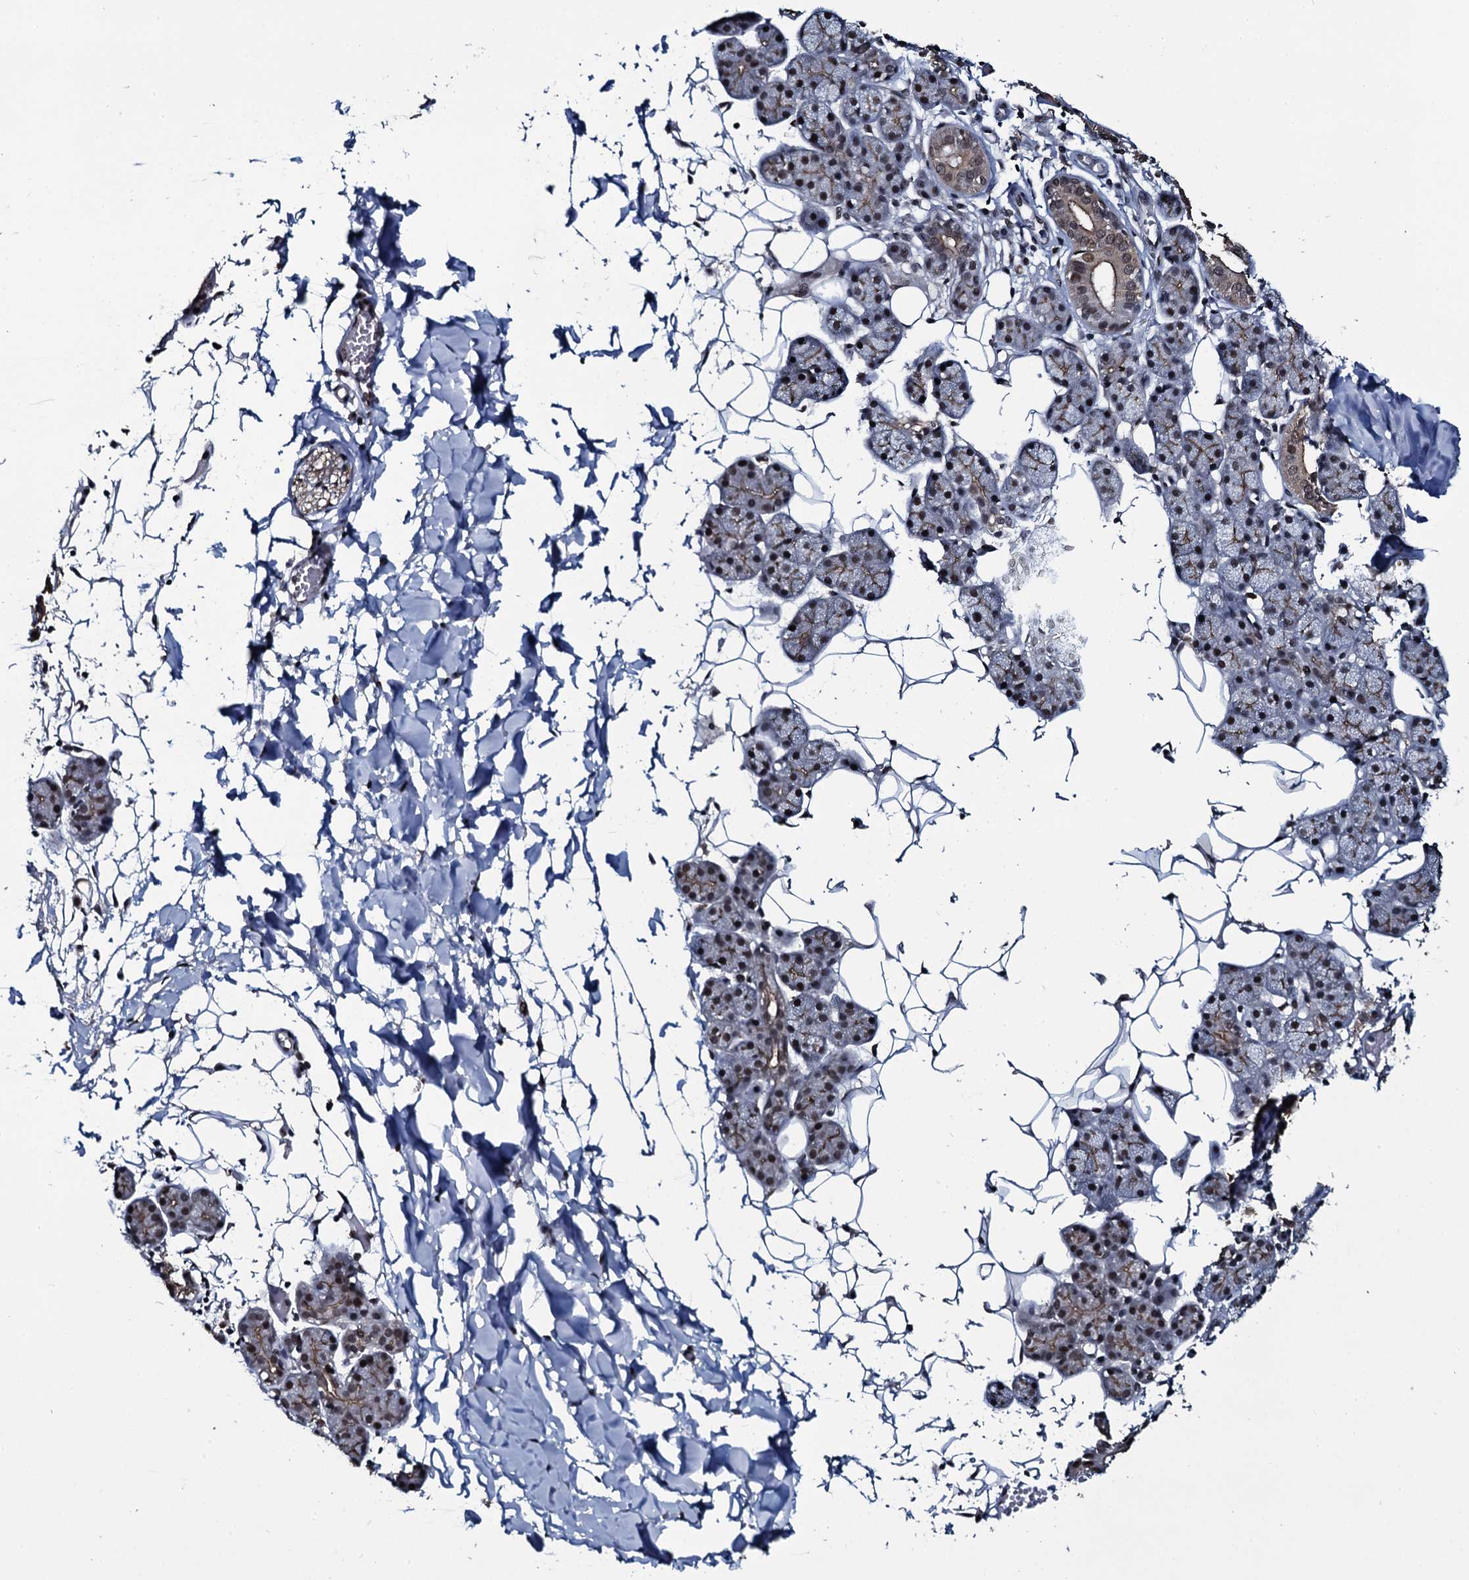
{"staining": {"intensity": "moderate", "quantity": "25%-75%", "location": "cytoplasmic/membranous,nuclear"}, "tissue": "salivary gland", "cell_type": "Glandular cells", "image_type": "normal", "snomed": [{"axis": "morphology", "description": "Normal tissue, NOS"}, {"axis": "topography", "description": "Salivary gland"}], "caption": "IHC photomicrograph of unremarkable salivary gland: human salivary gland stained using immunohistochemistry reveals medium levels of moderate protein expression localized specifically in the cytoplasmic/membranous,nuclear of glandular cells, appearing as a cytoplasmic/membranous,nuclear brown color.", "gene": "SH2D4B", "patient": {"sex": "female", "age": 33}}